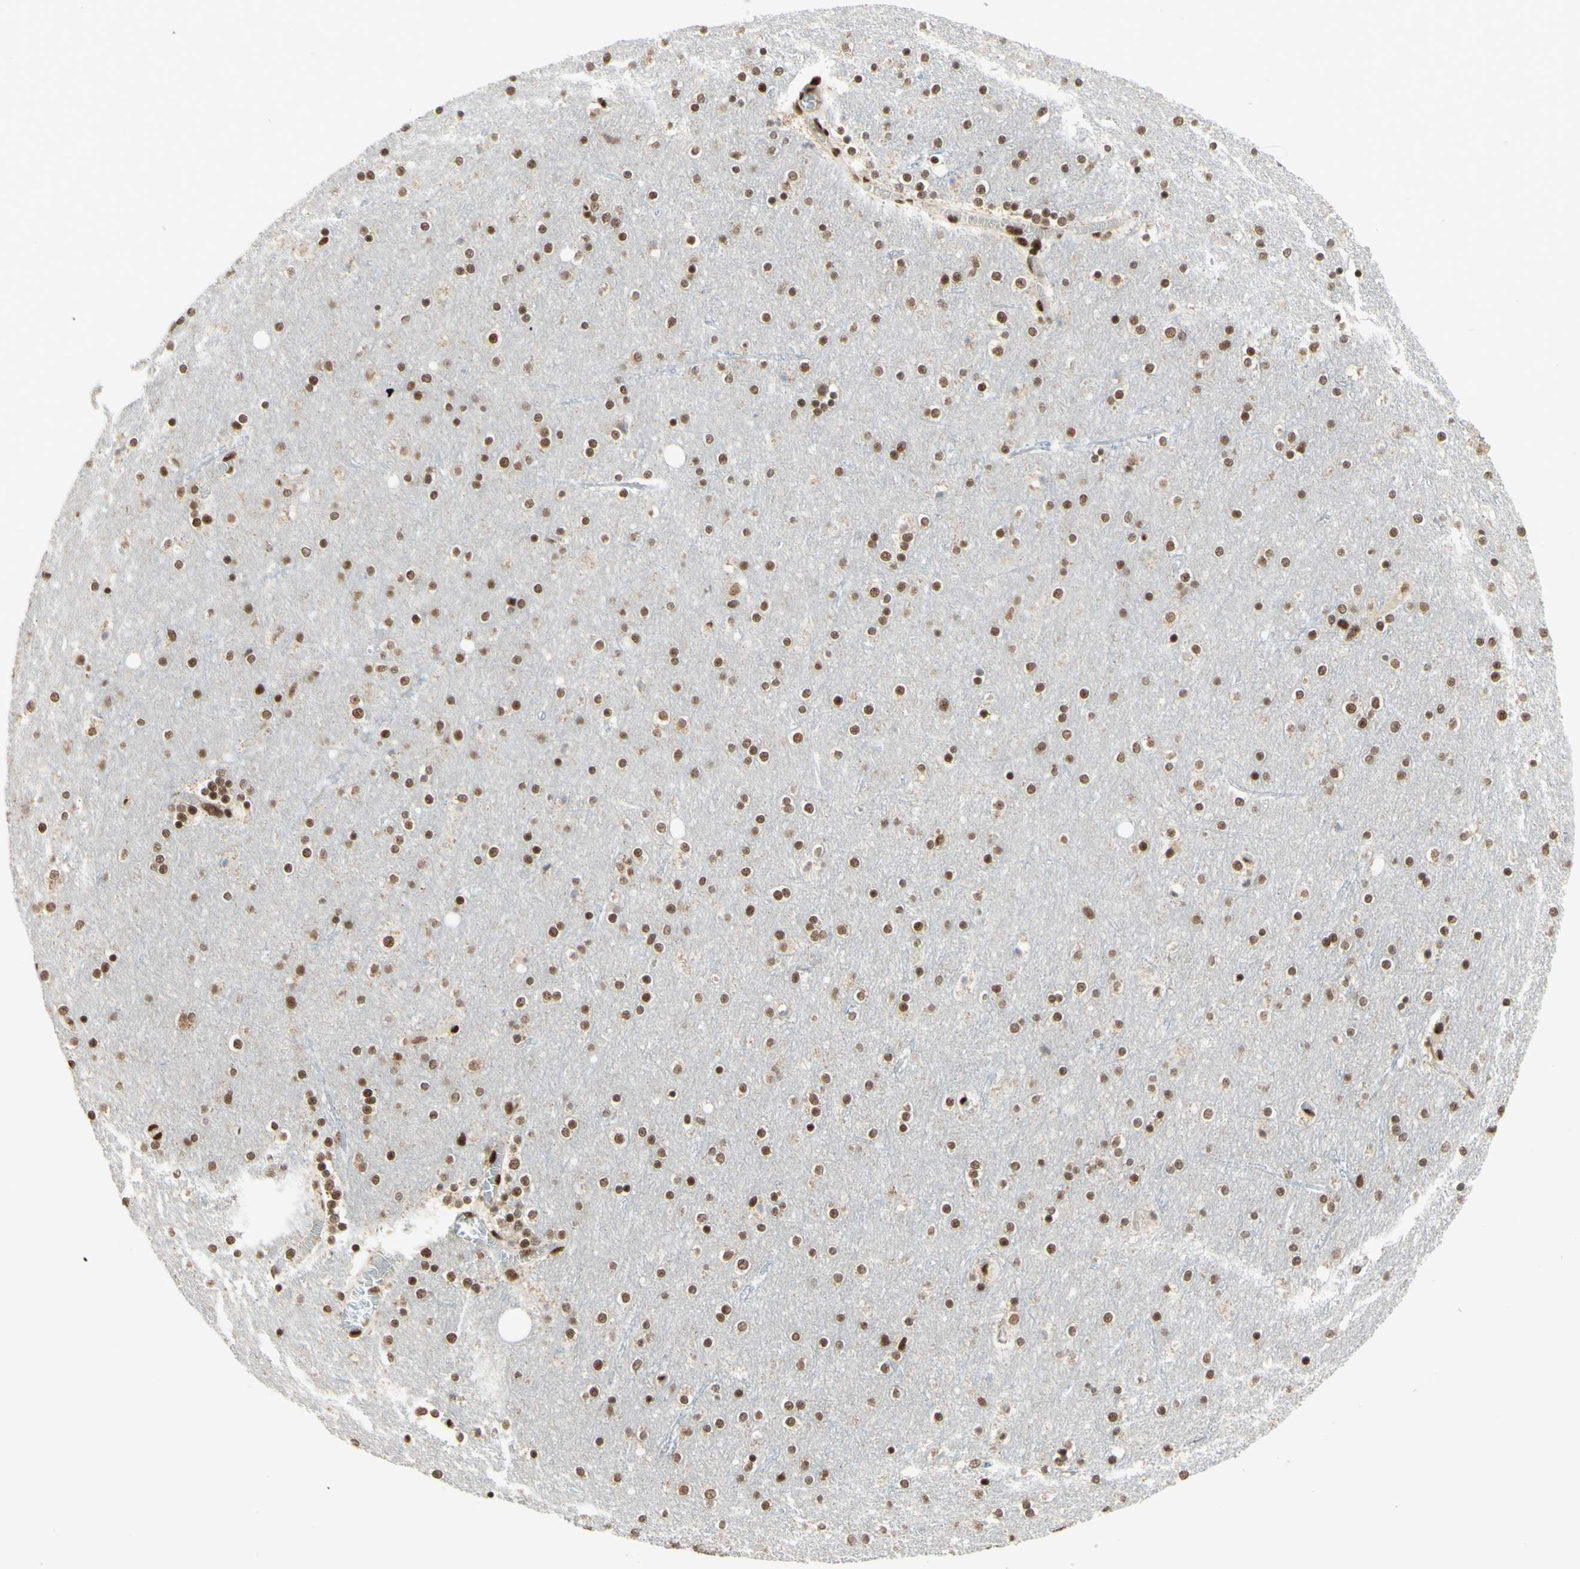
{"staining": {"intensity": "strong", "quantity": ">75%", "location": "nuclear"}, "tissue": "cerebral cortex", "cell_type": "Endothelial cells", "image_type": "normal", "snomed": [{"axis": "morphology", "description": "Normal tissue, NOS"}, {"axis": "topography", "description": "Cerebral cortex"}], "caption": "Immunohistochemistry histopathology image of normal human cerebral cortex stained for a protein (brown), which demonstrates high levels of strong nuclear staining in approximately >75% of endothelial cells.", "gene": "NR3C1", "patient": {"sex": "female", "age": 54}}